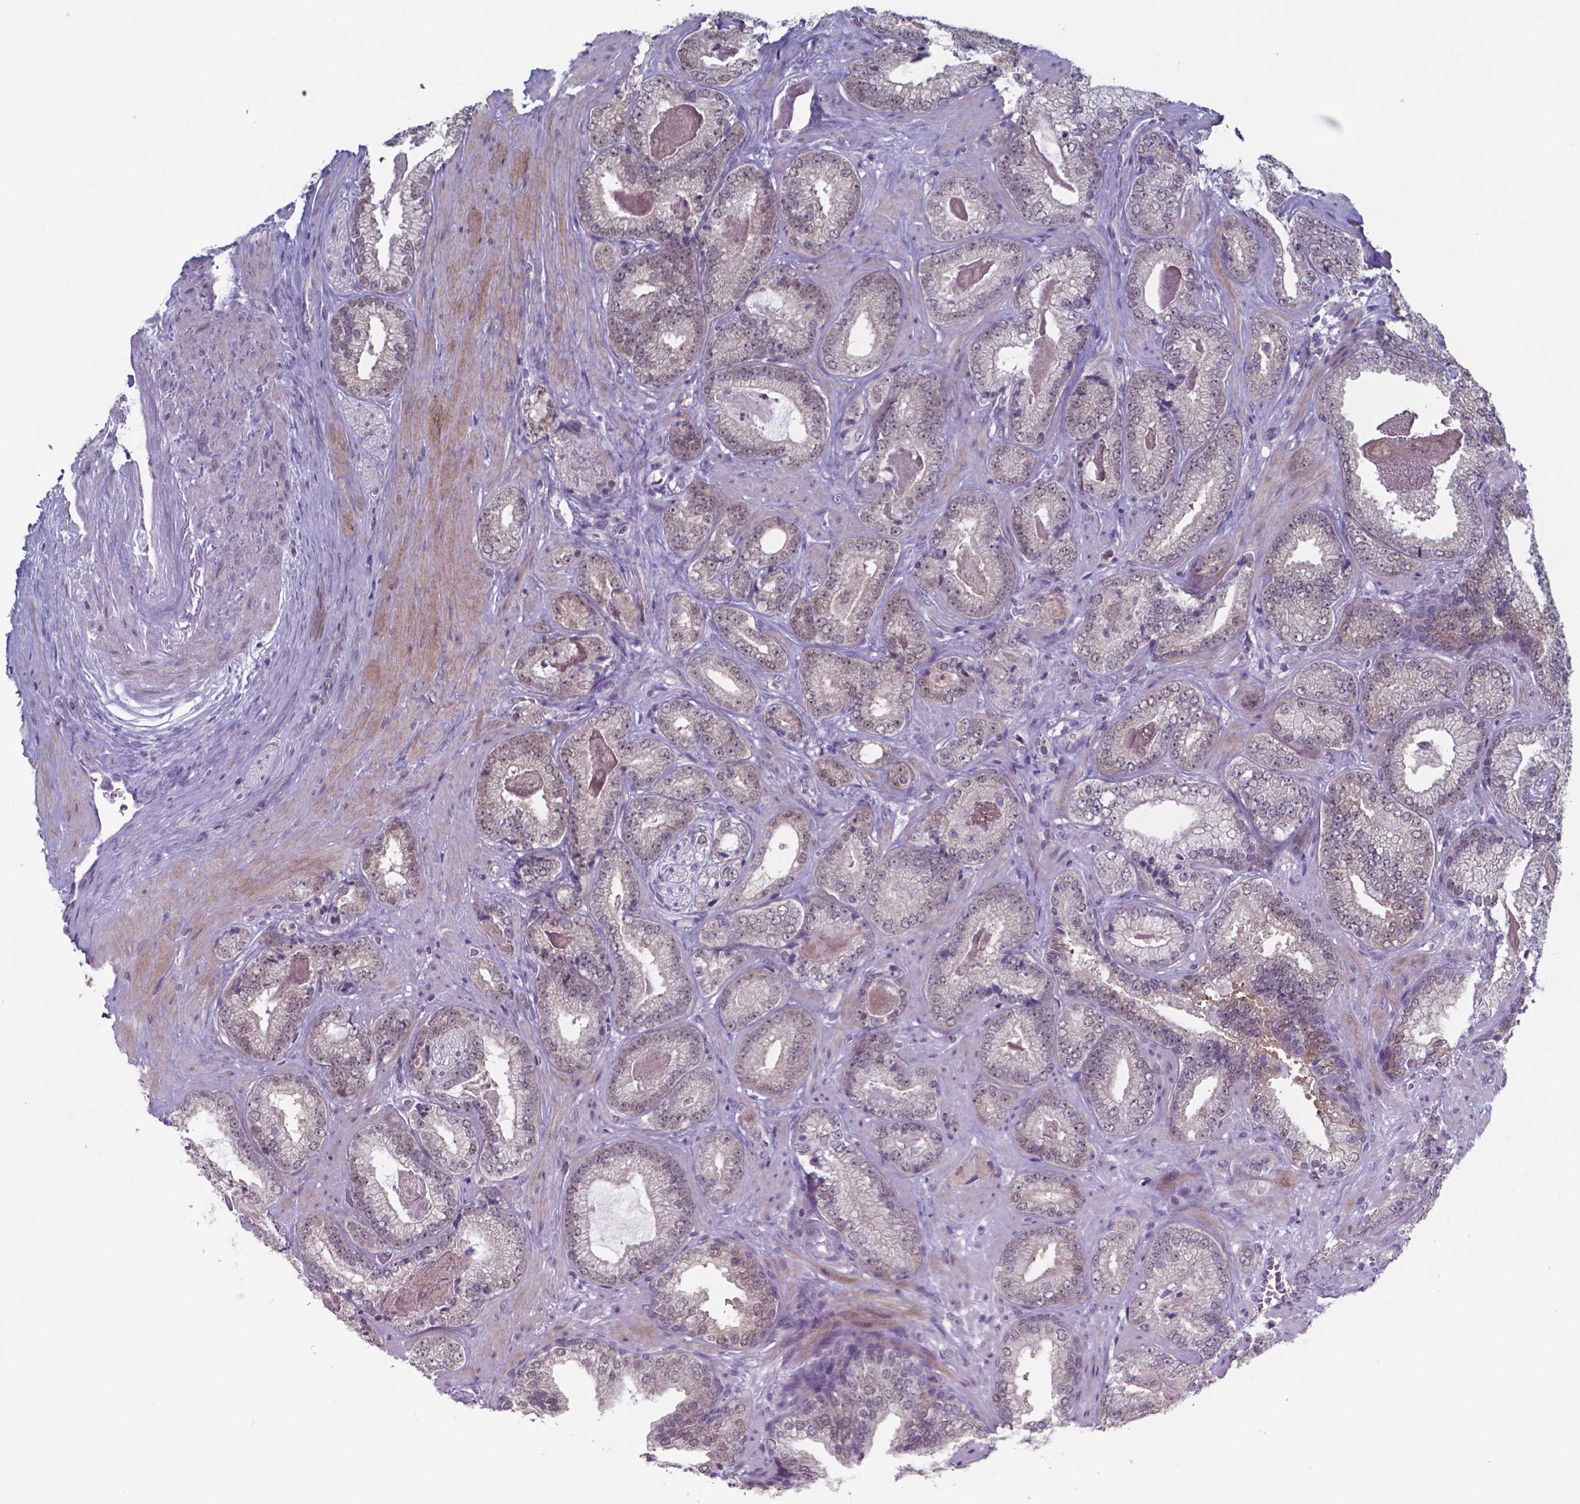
{"staining": {"intensity": "weak", "quantity": "<25%", "location": "nuclear"}, "tissue": "prostate cancer", "cell_type": "Tumor cells", "image_type": "cancer", "snomed": [{"axis": "morphology", "description": "Adenocarcinoma, Low grade"}, {"axis": "topography", "description": "Prostate"}], "caption": "This is an IHC photomicrograph of human prostate low-grade adenocarcinoma. There is no positivity in tumor cells.", "gene": "TDP2", "patient": {"sex": "male", "age": 61}}